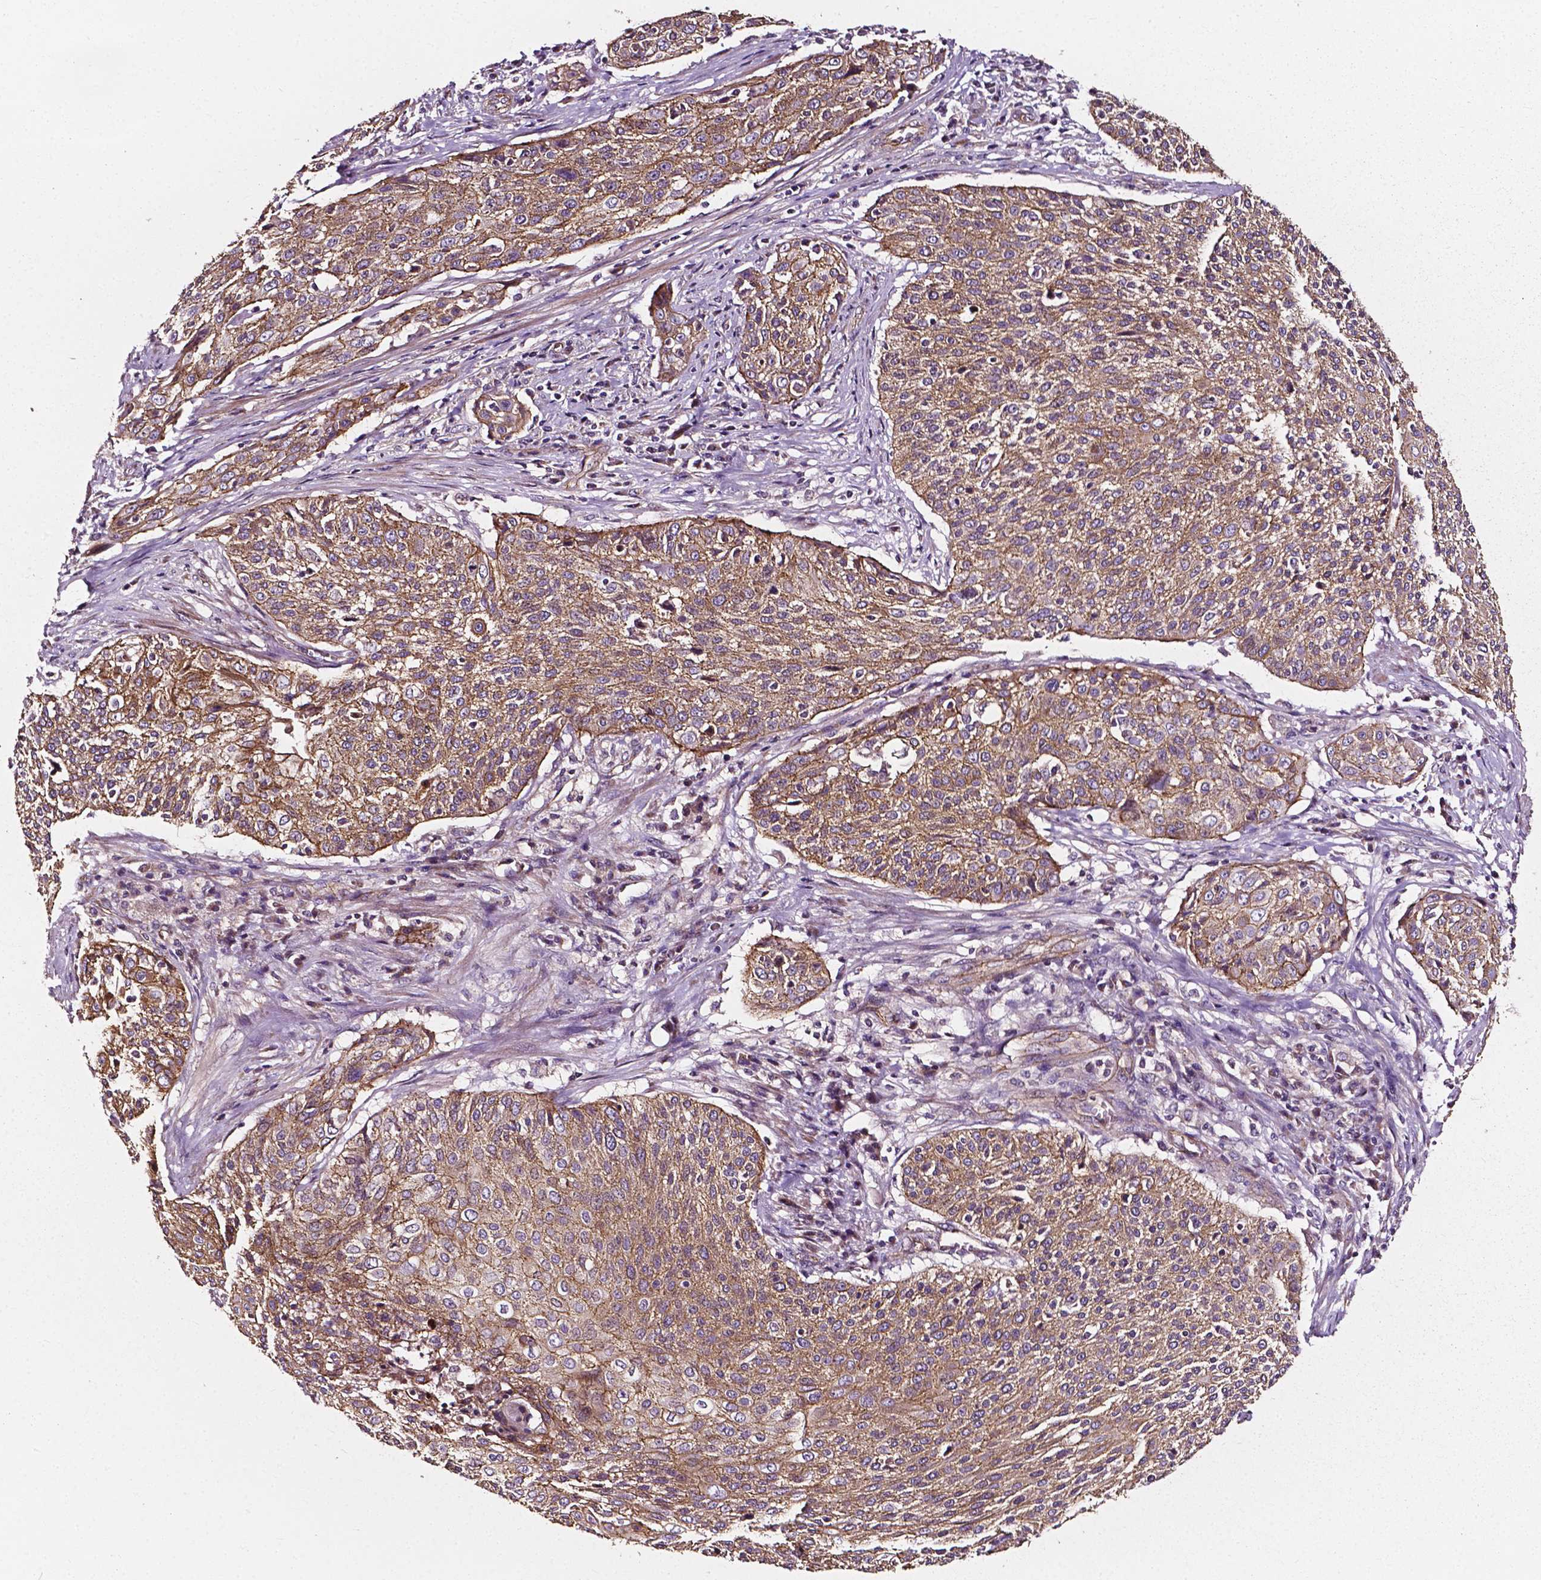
{"staining": {"intensity": "moderate", "quantity": ">75%", "location": "cytoplasmic/membranous"}, "tissue": "cervical cancer", "cell_type": "Tumor cells", "image_type": "cancer", "snomed": [{"axis": "morphology", "description": "Squamous cell carcinoma, NOS"}, {"axis": "topography", "description": "Cervix"}], "caption": "Brown immunohistochemical staining in human cervical squamous cell carcinoma exhibits moderate cytoplasmic/membranous staining in about >75% of tumor cells.", "gene": "ATG16L1", "patient": {"sex": "female", "age": 31}}